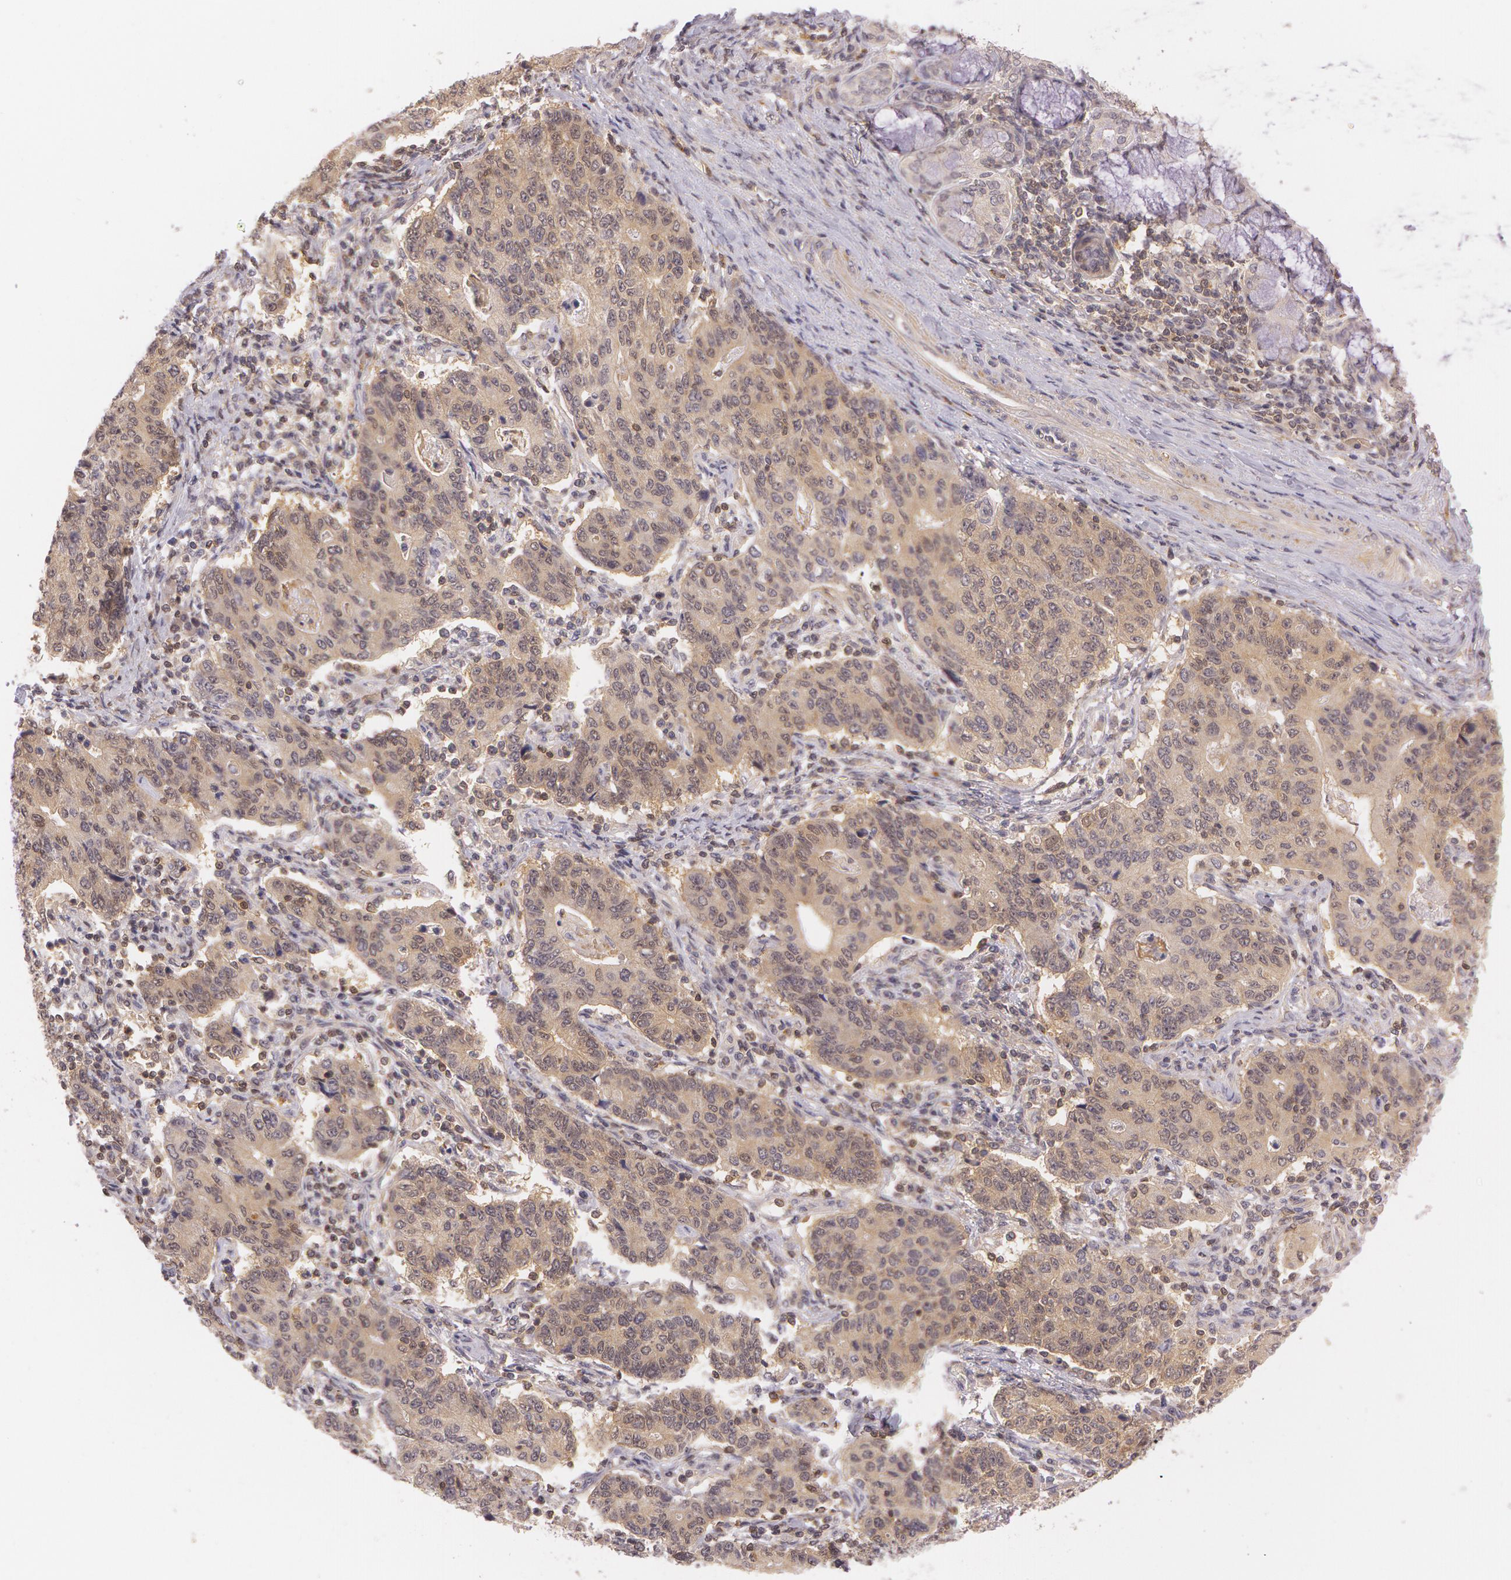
{"staining": {"intensity": "weak", "quantity": ">75%", "location": "cytoplasmic/membranous"}, "tissue": "stomach cancer", "cell_type": "Tumor cells", "image_type": "cancer", "snomed": [{"axis": "morphology", "description": "Adenocarcinoma, NOS"}, {"axis": "topography", "description": "Esophagus"}, {"axis": "topography", "description": "Stomach"}], "caption": "Immunohistochemical staining of human stomach cancer (adenocarcinoma) reveals low levels of weak cytoplasmic/membranous protein expression in about >75% of tumor cells.", "gene": "ATG2B", "patient": {"sex": "male", "age": 74}}